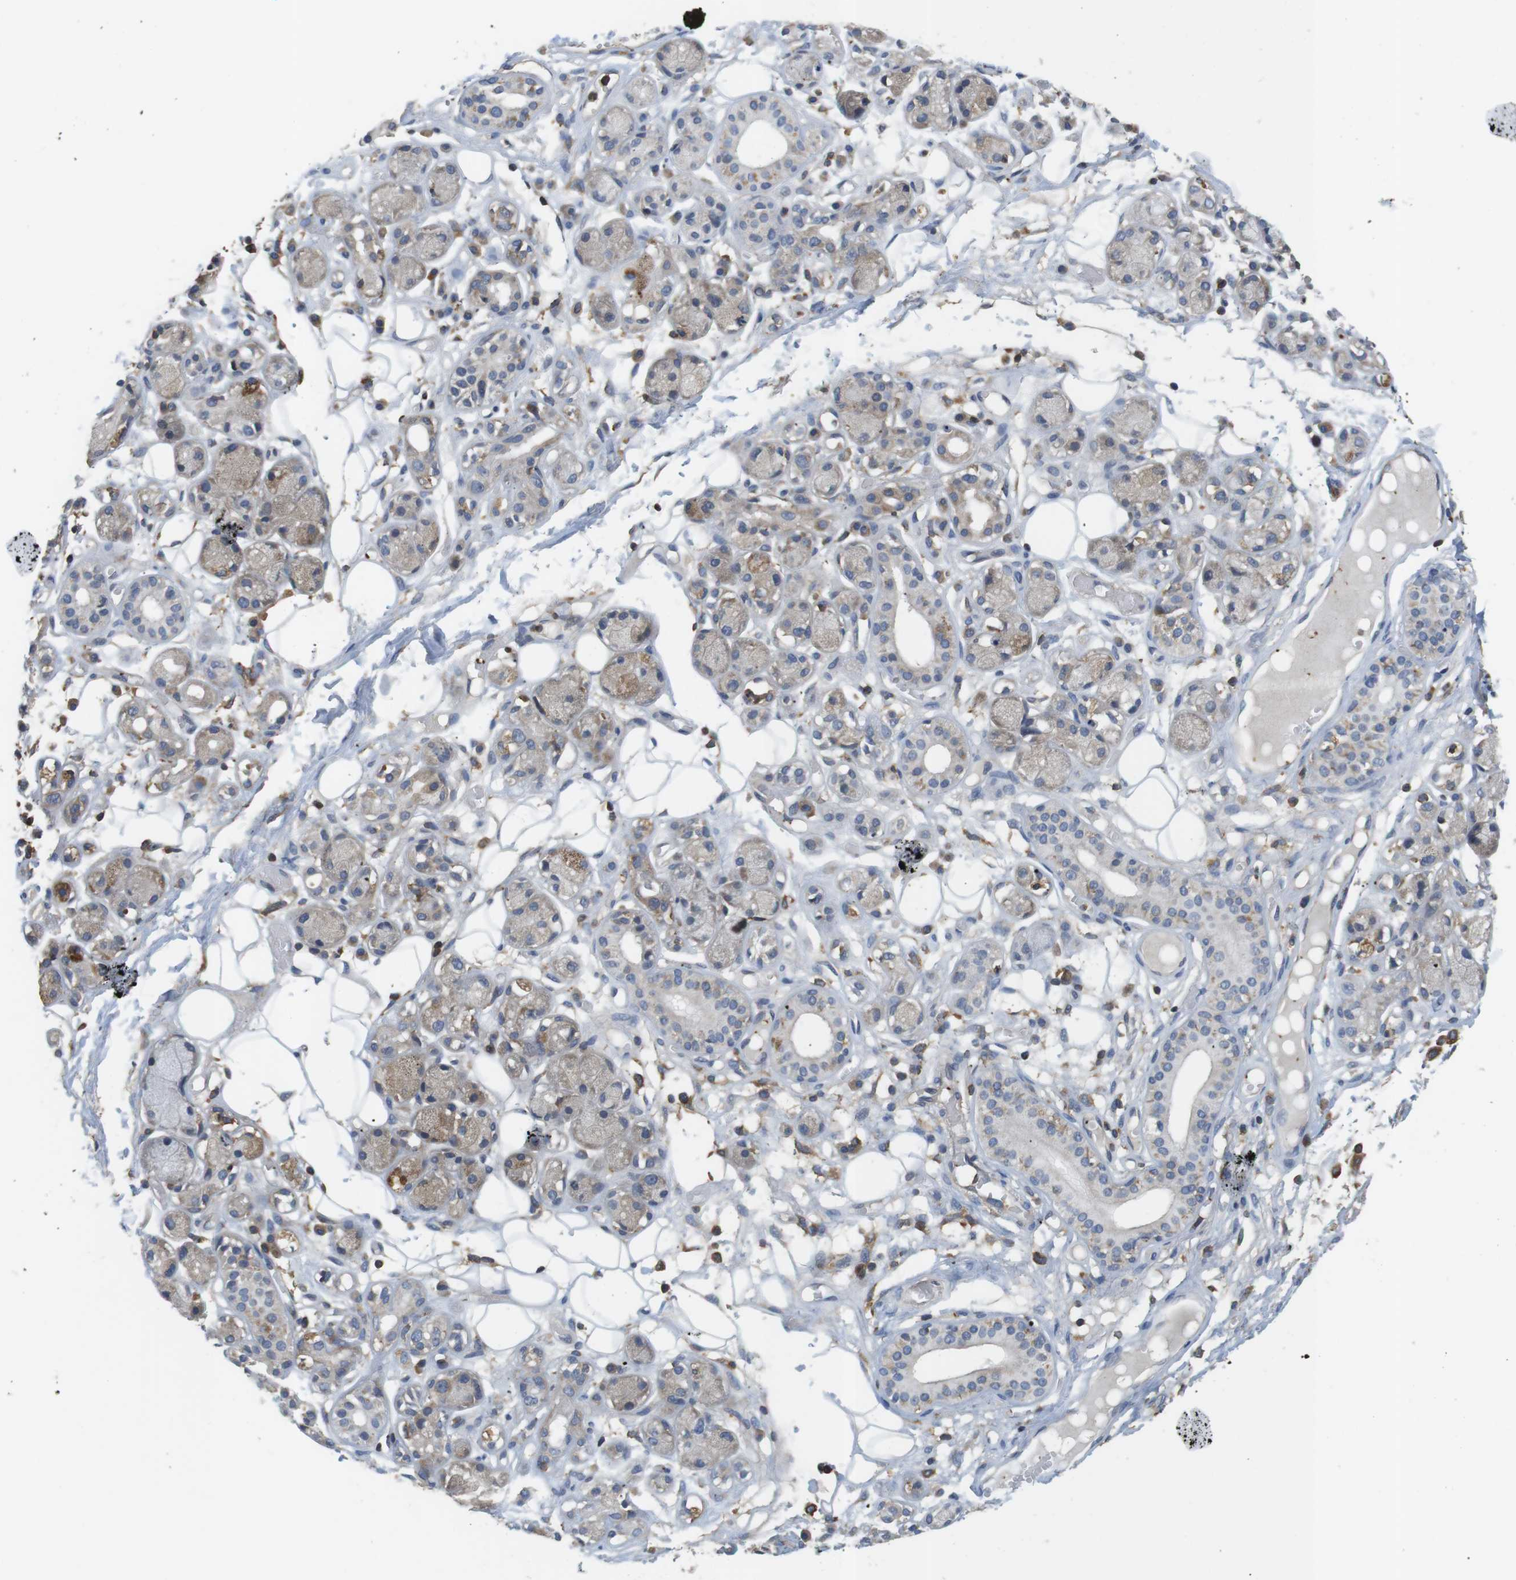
{"staining": {"intensity": "negative", "quantity": "none", "location": "none"}, "tissue": "adipose tissue", "cell_type": "Adipocytes", "image_type": "normal", "snomed": [{"axis": "morphology", "description": "Normal tissue, NOS"}, {"axis": "morphology", "description": "Inflammation, NOS"}, {"axis": "topography", "description": "Vascular tissue"}, {"axis": "topography", "description": "Salivary gland"}], "caption": "The IHC photomicrograph has no significant staining in adipocytes of adipose tissue.", "gene": "HERPUD2", "patient": {"sex": "female", "age": 75}}